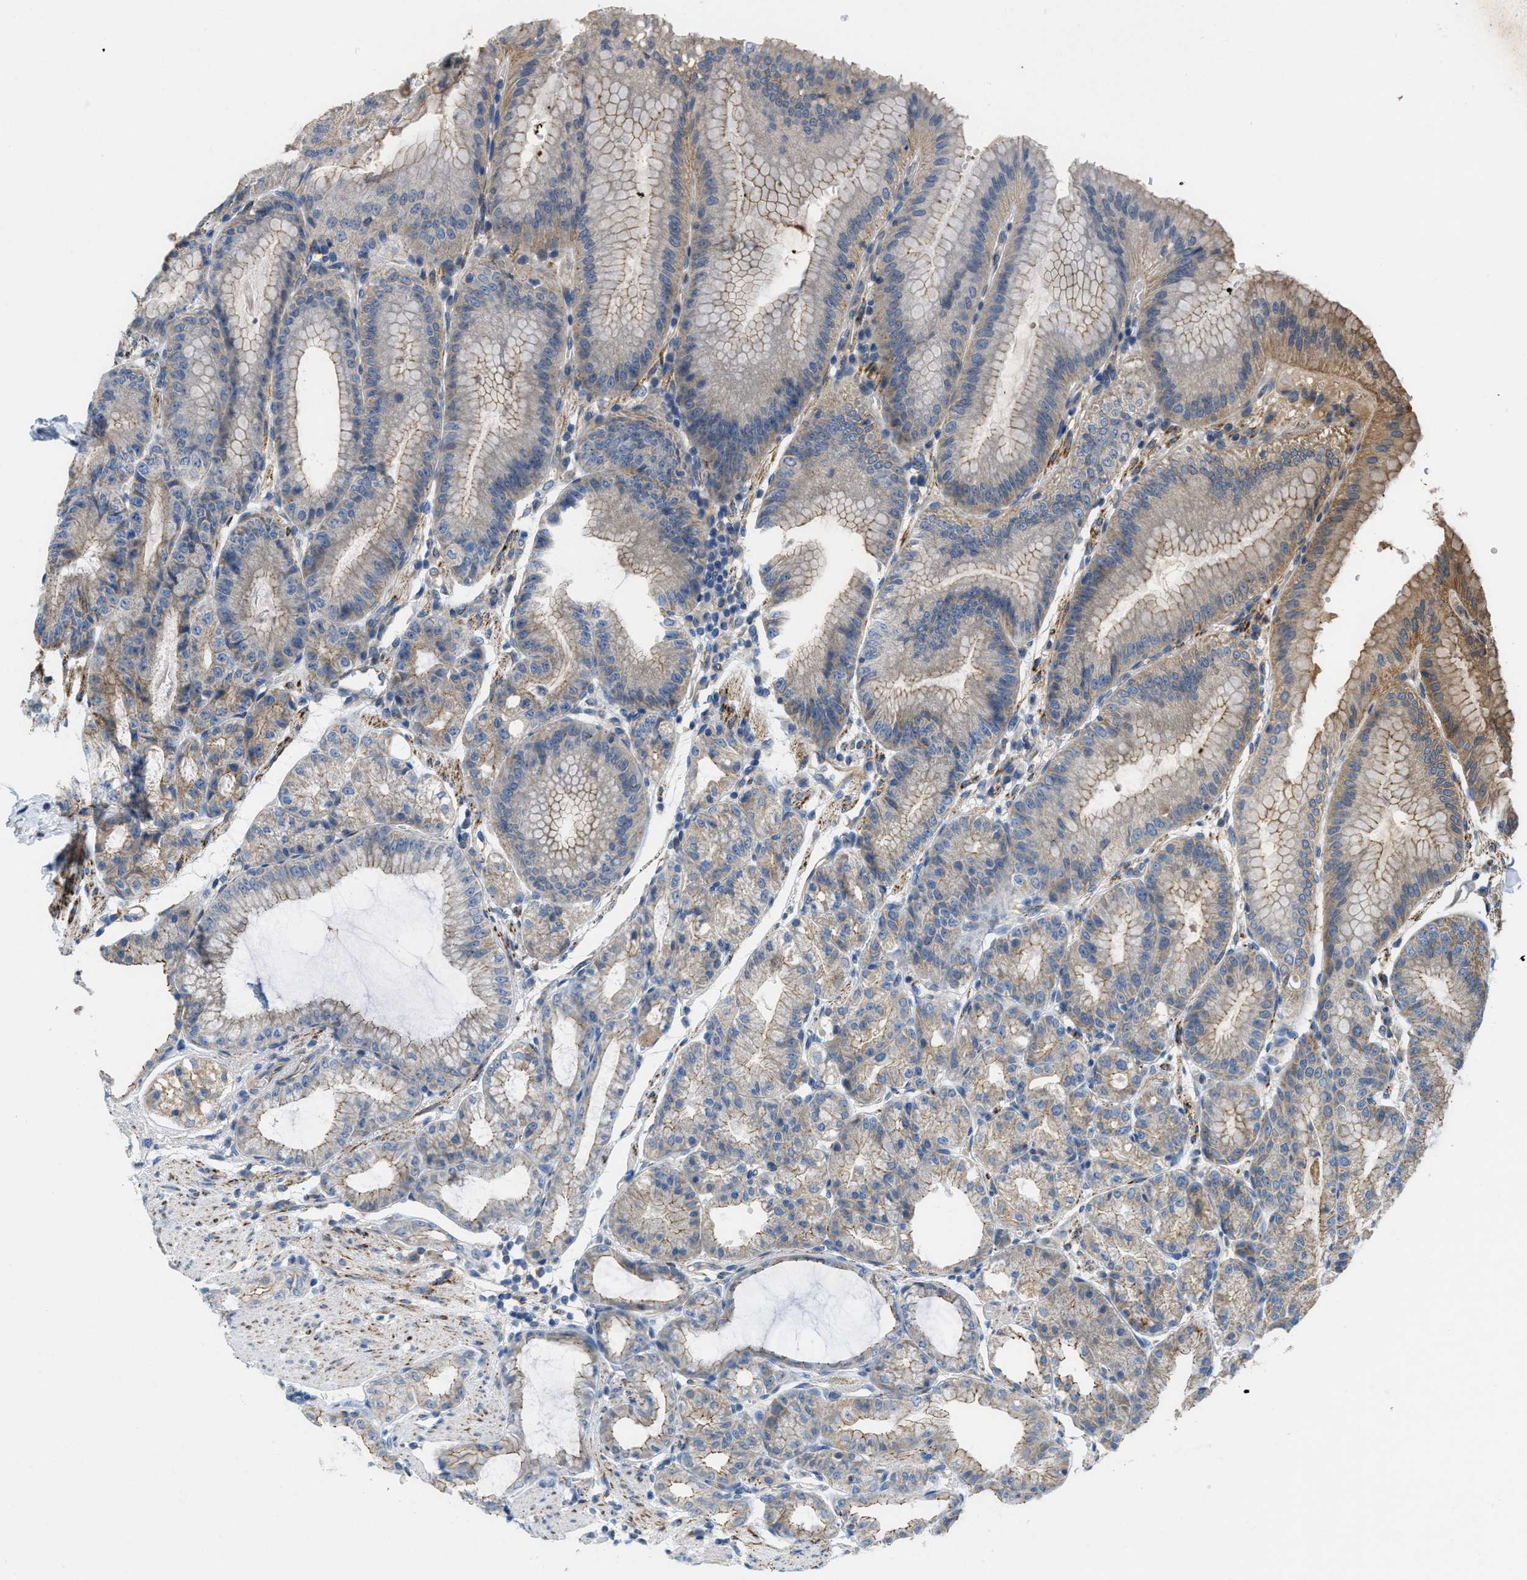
{"staining": {"intensity": "weak", "quantity": ">75%", "location": "cytoplasmic/membranous"}, "tissue": "stomach", "cell_type": "Glandular cells", "image_type": "normal", "snomed": [{"axis": "morphology", "description": "Normal tissue, NOS"}, {"axis": "topography", "description": "Stomach, lower"}], "caption": "Approximately >75% of glandular cells in normal human stomach demonstrate weak cytoplasmic/membranous protein staining as visualized by brown immunohistochemical staining.", "gene": "BTN3A1", "patient": {"sex": "male", "age": 71}}